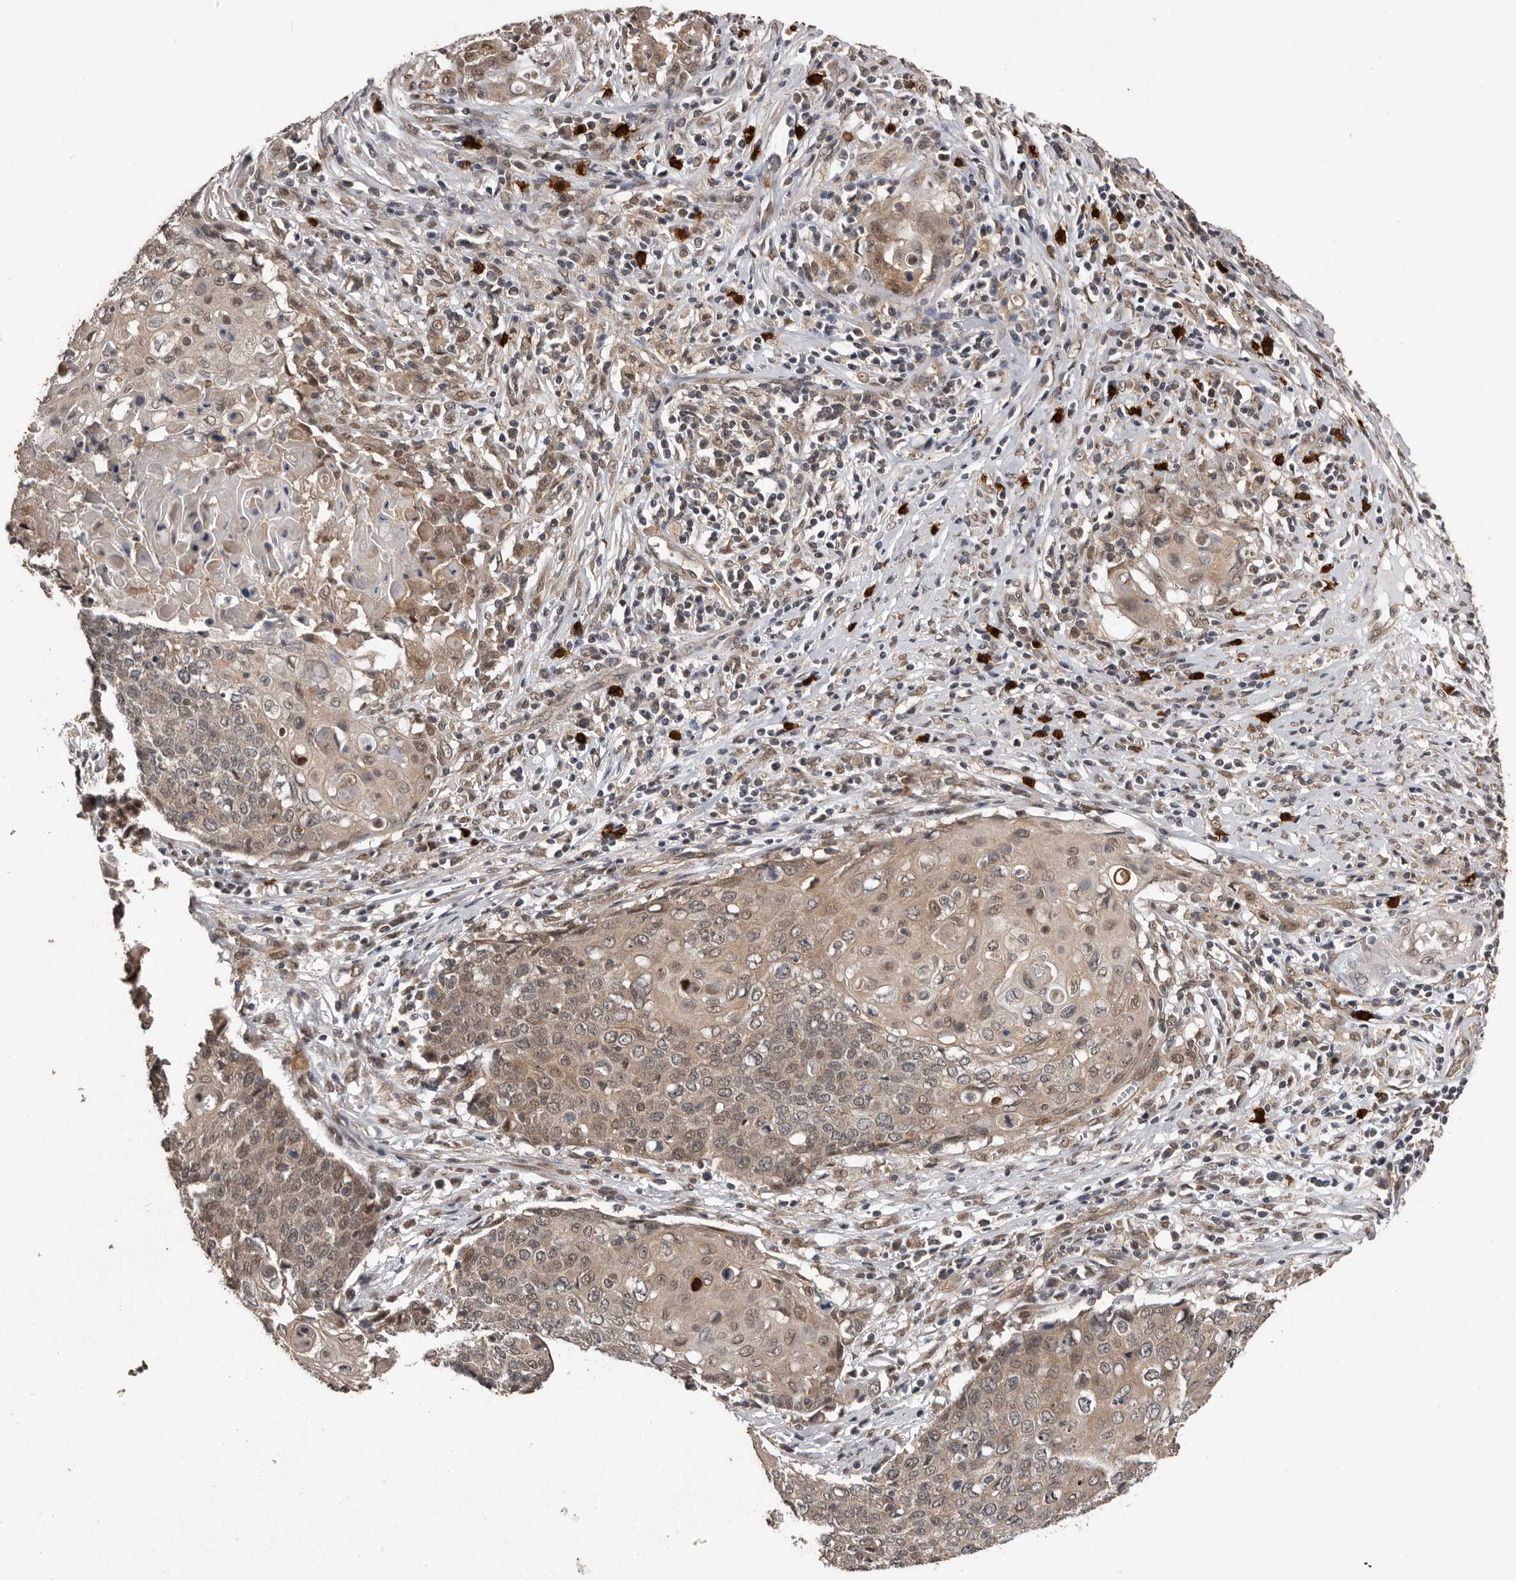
{"staining": {"intensity": "moderate", "quantity": ">75%", "location": "cytoplasmic/membranous"}, "tissue": "cervical cancer", "cell_type": "Tumor cells", "image_type": "cancer", "snomed": [{"axis": "morphology", "description": "Squamous cell carcinoma, NOS"}, {"axis": "topography", "description": "Cervix"}], "caption": "Cervical squamous cell carcinoma stained with a protein marker exhibits moderate staining in tumor cells.", "gene": "VPS37A", "patient": {"sex": "female", "age": 39}}